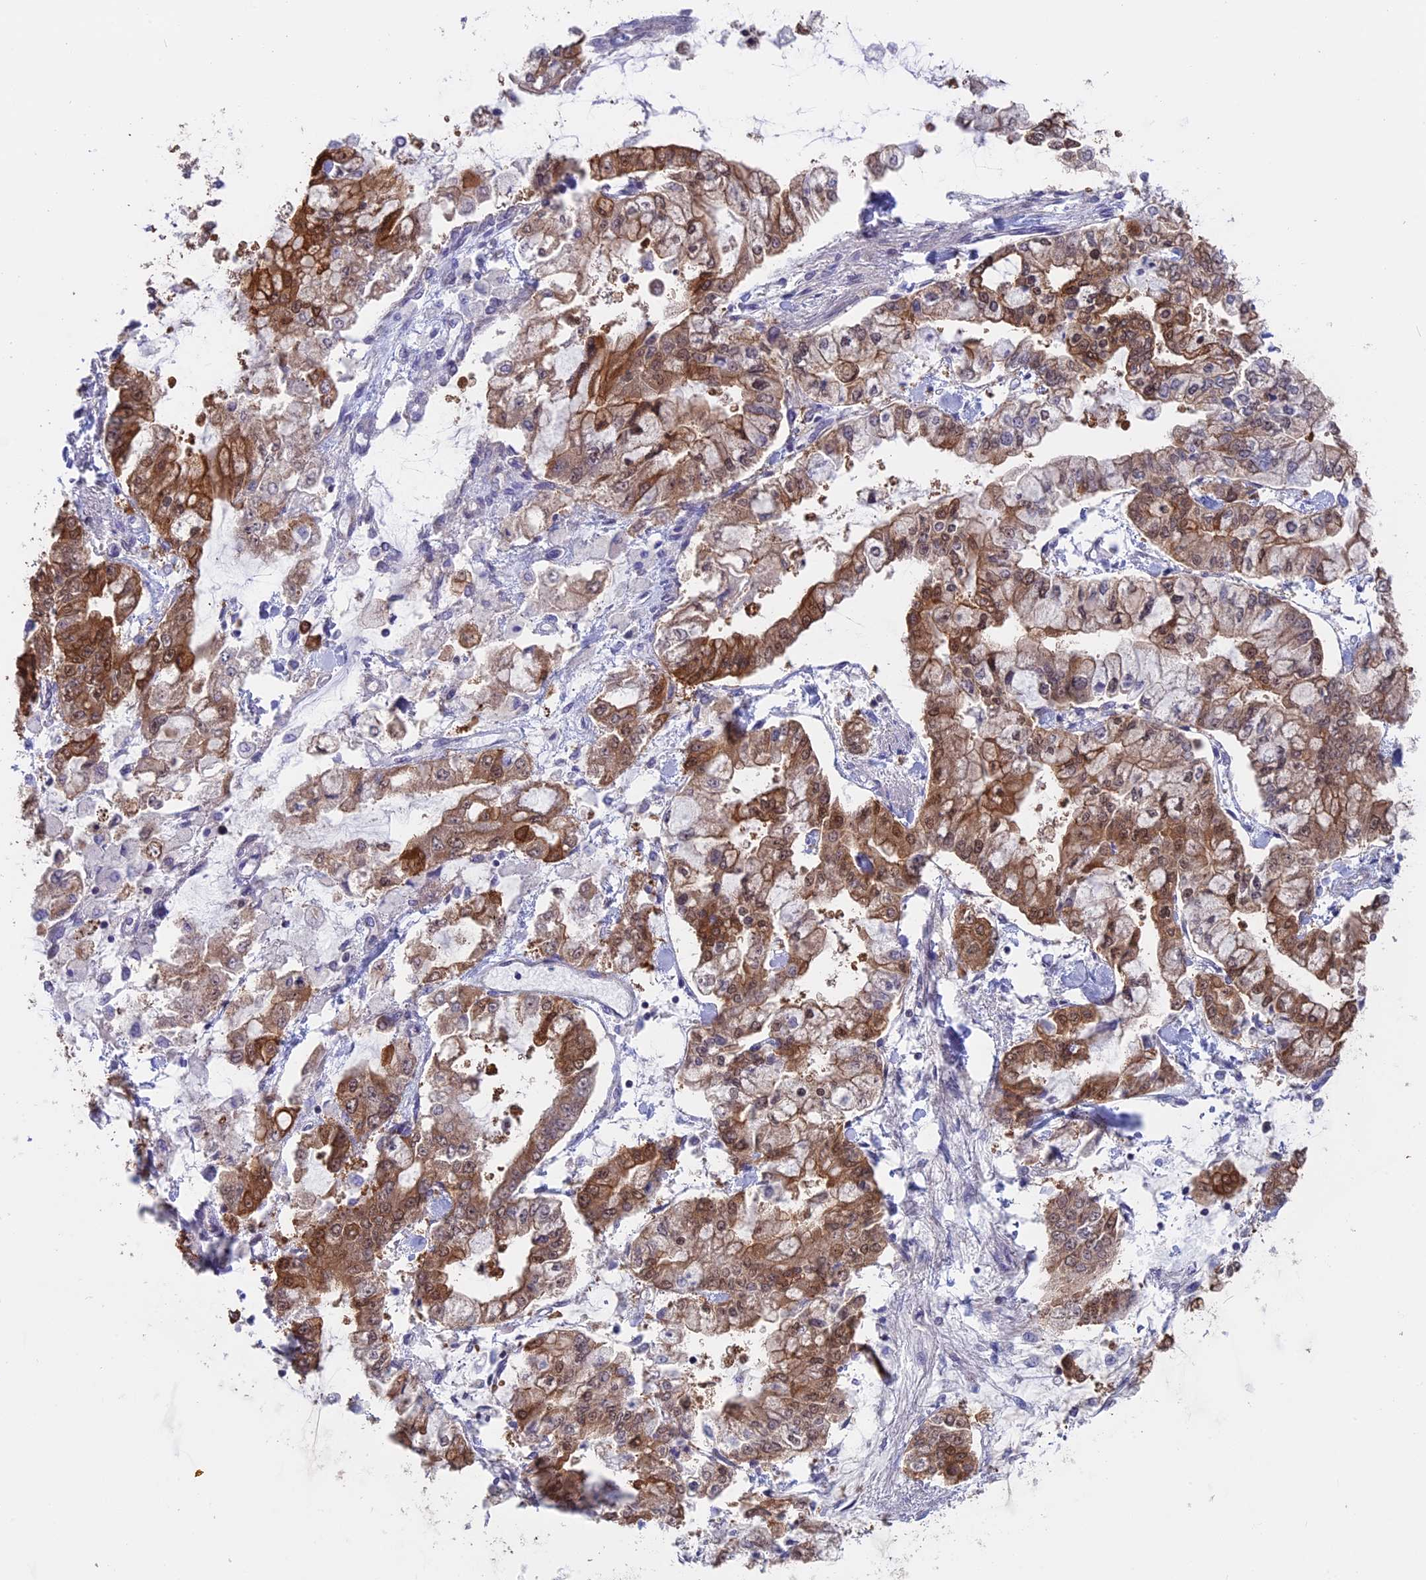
{"staining": {"intensity": "strong", "quantity": ">75%", "location": "cytoplasmic/membranous,nuclear"}, "tissue": "stomach cancer", "cell_type": "Tumor cells", "image_type": "cancer", "snomed": [{"axis": "morphology", "description": "Normal tissue, NOS"}, {"axis": "morphology", "description": "Adenocarcinoma, NOS"}, {"axis": "topography", "description": "Stomach, upper"}, {"axis": "topography", "description": "Stomach"}], "caption": "Immunohistochemistry (IHC) histopathology image of stomach cancer (adenocarcinoma) stained for a protein (brown), which demonstrates high levels of strong cytoplasmic/membranous and nuclear staining in approximately >75% of tumor cells.", "gene": "STUB1", "patient": {"sex": "male", "age": 76}}